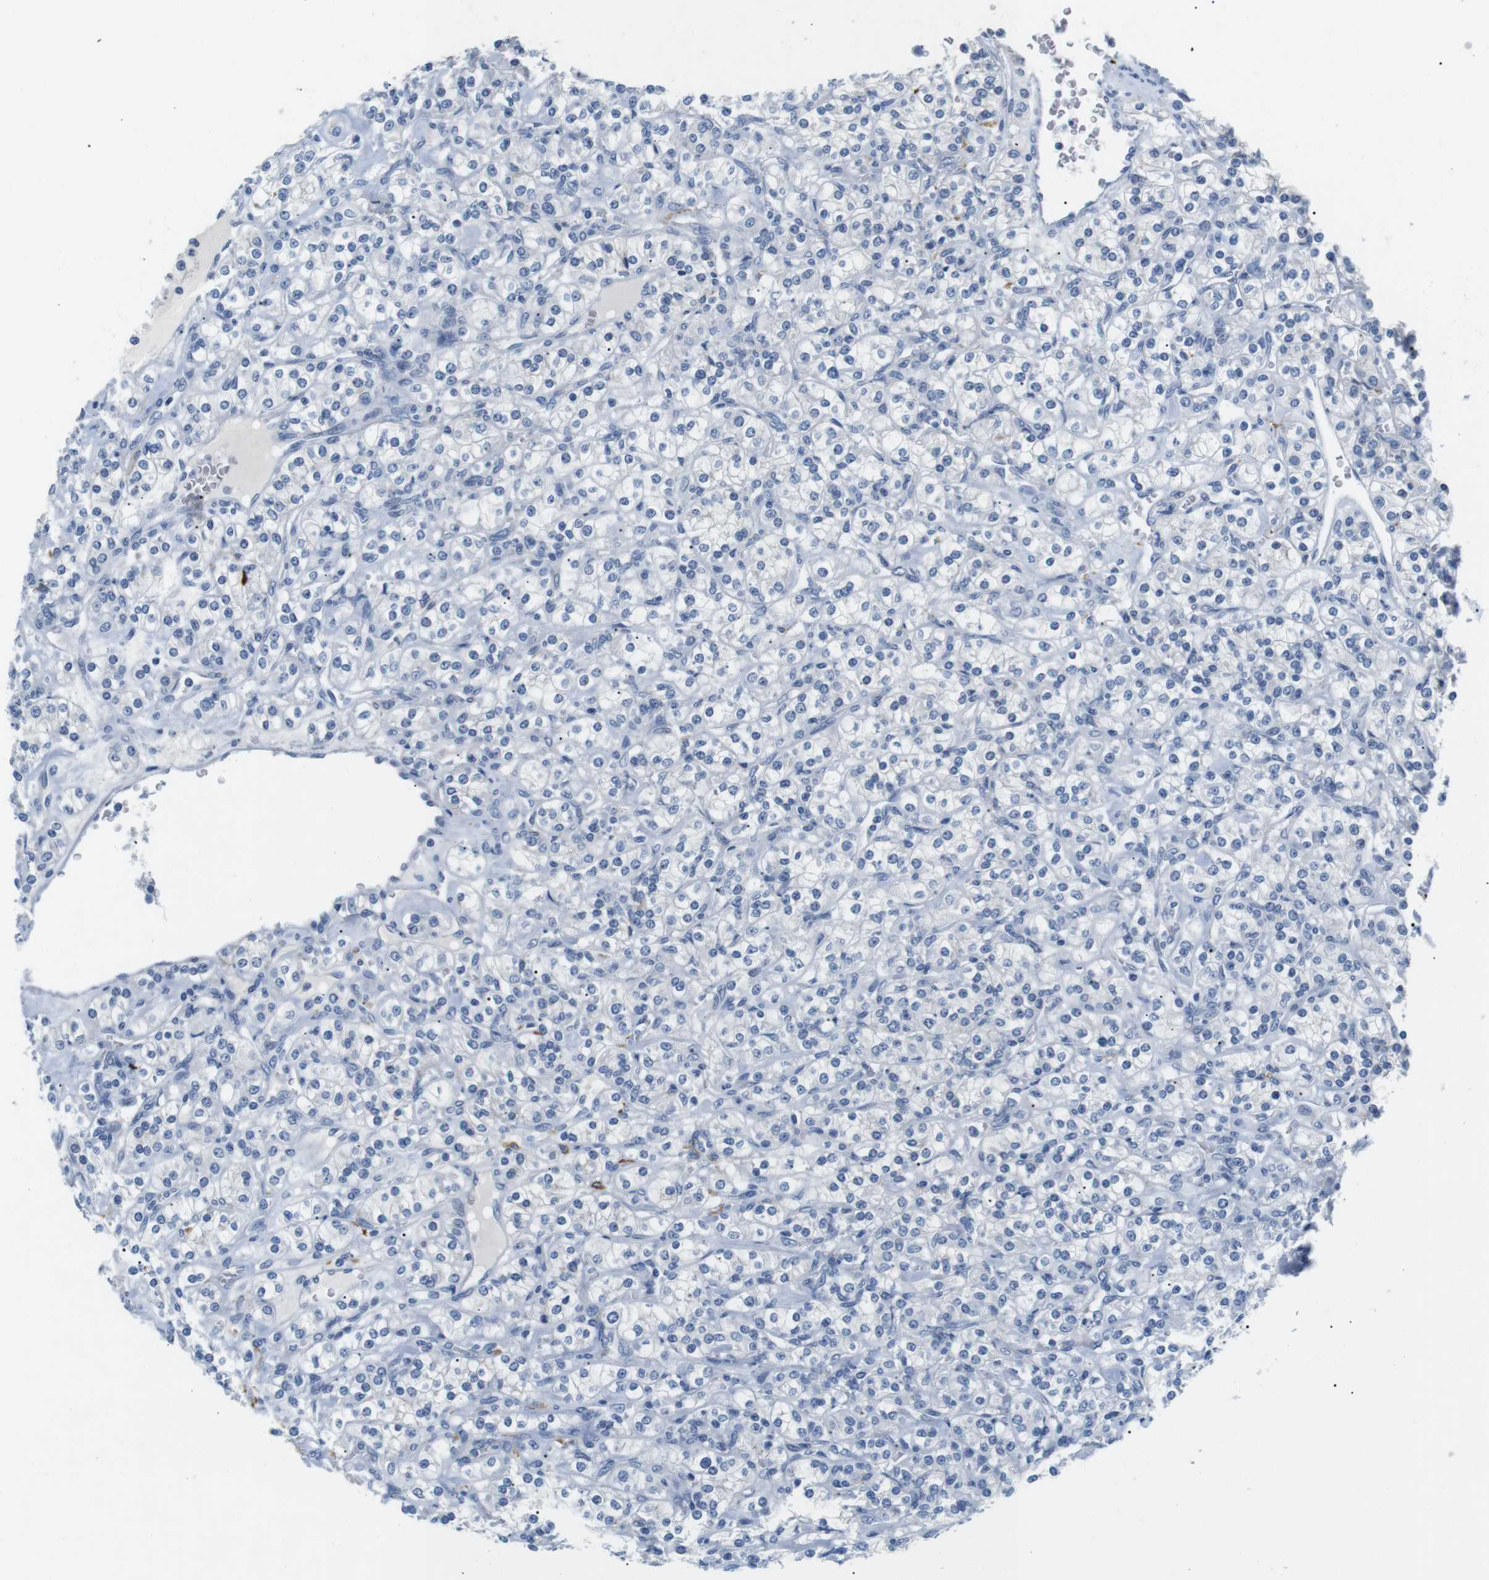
{"staining": {"intensity": "negative", "quantity": "none", "location": "none"}, "tissue": "renal cancer", "cell_type": "Tumor cells", "image_type": "cancer", "snomed": [{"axis": "morphology", "description": "Adenocarcinoma, NOS"}, {"axis": "topography", "description": "Kidney"}], "caption": "Immunohistochemical staining of adenocarcinoma (renal) reveals no significant expression in tumor cells.", "gene": "FCGRT", "patient": {"sex": "male", "age": 77}}